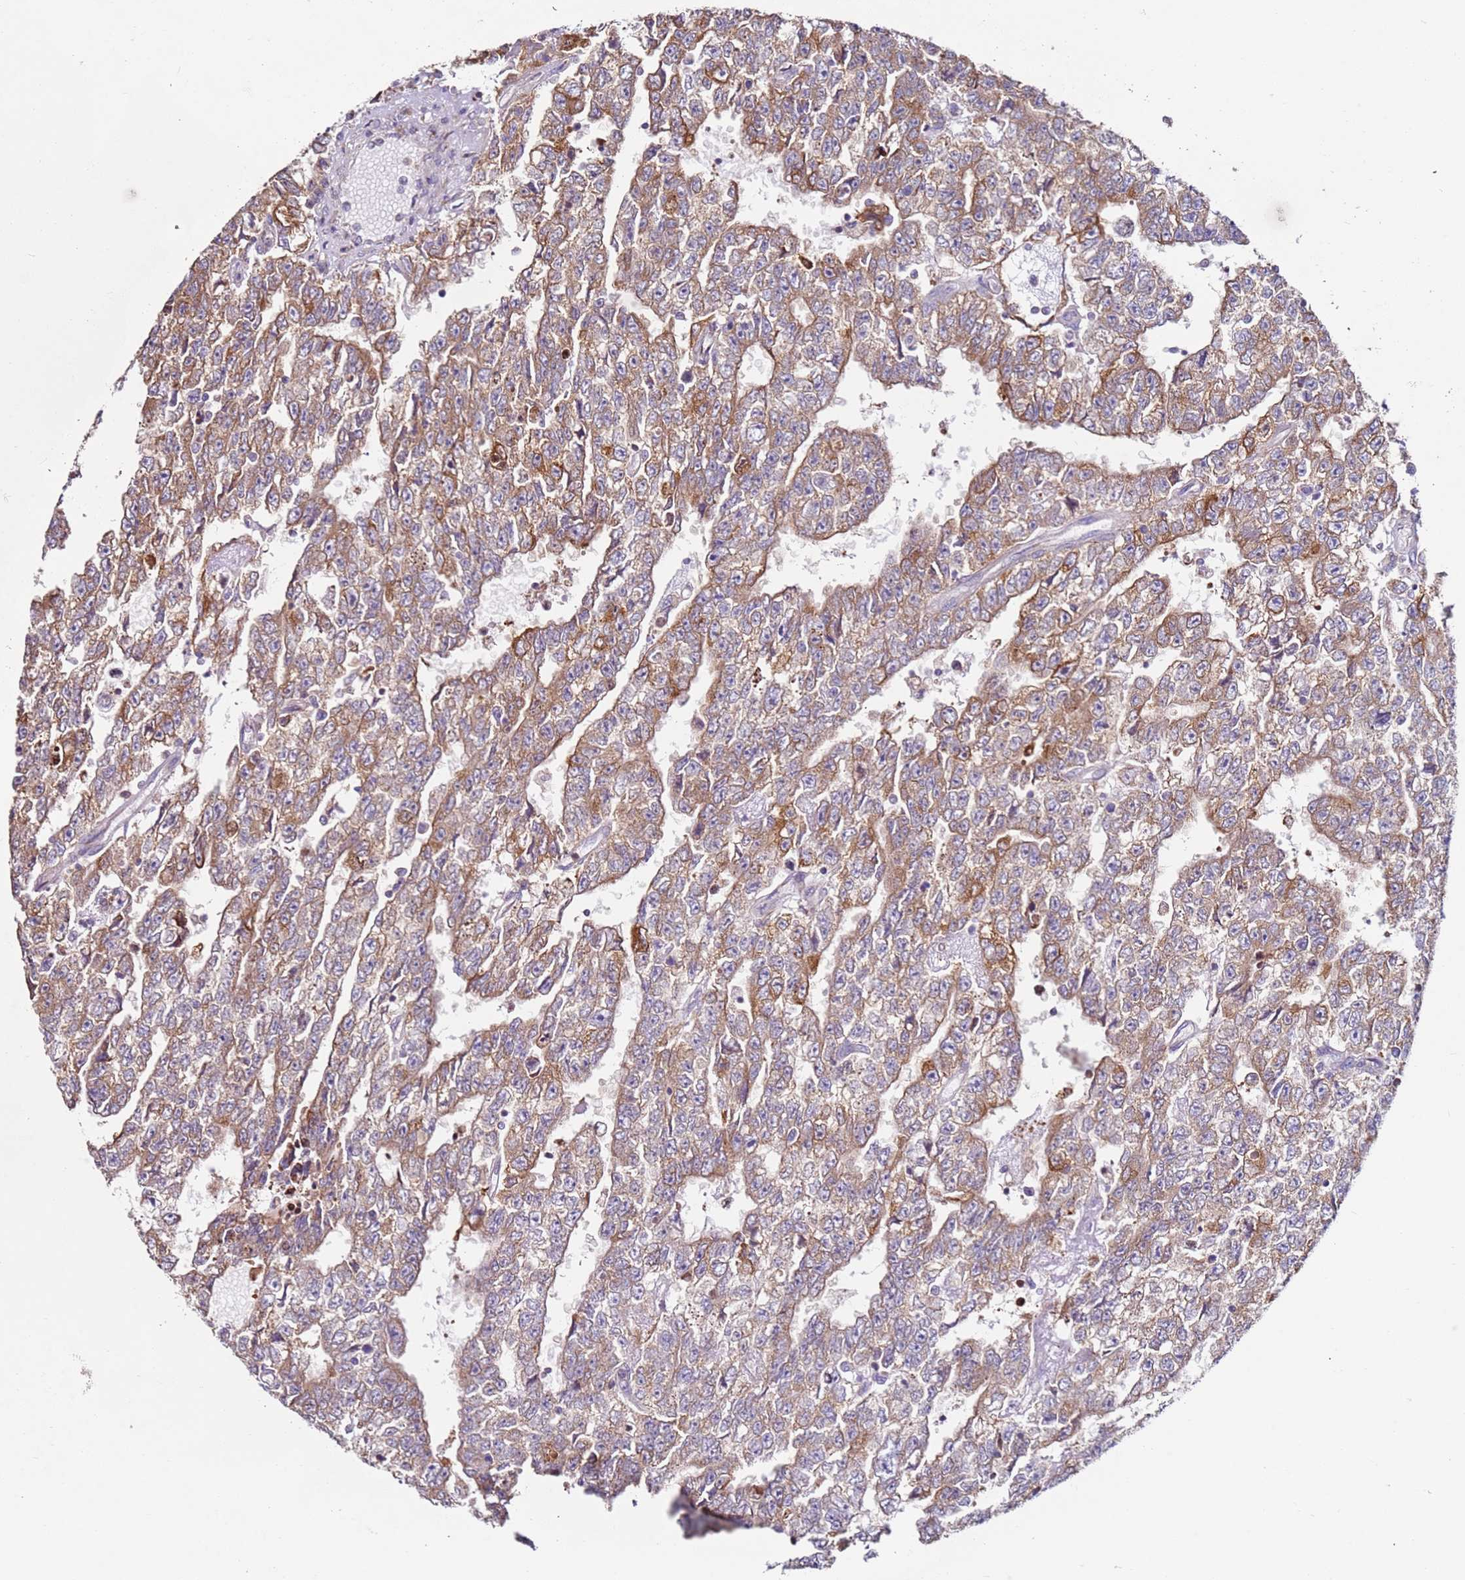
{"staining": {"intensity": "moderate", "quantity": ">75%", "location": "cytoplasmic/membranous"}, "tissue": "testis cancer", "cell_type": "Tumor cells", "image_type": "cancer", "snomed": [{"axis": "morphology", "description": "Carcinoma, Embryonal, NOS"}, {"axis": "topography", "description": "Testis"}], "caption": "A photomicrograph showing moderate cytoplasmic/membranous staining in about >75% of tumor cells in testis cancer, as visualized by brown immunohistochemical staining.", "gene": "CNOT9", "patient": {"sex": "male", "age": 25}}